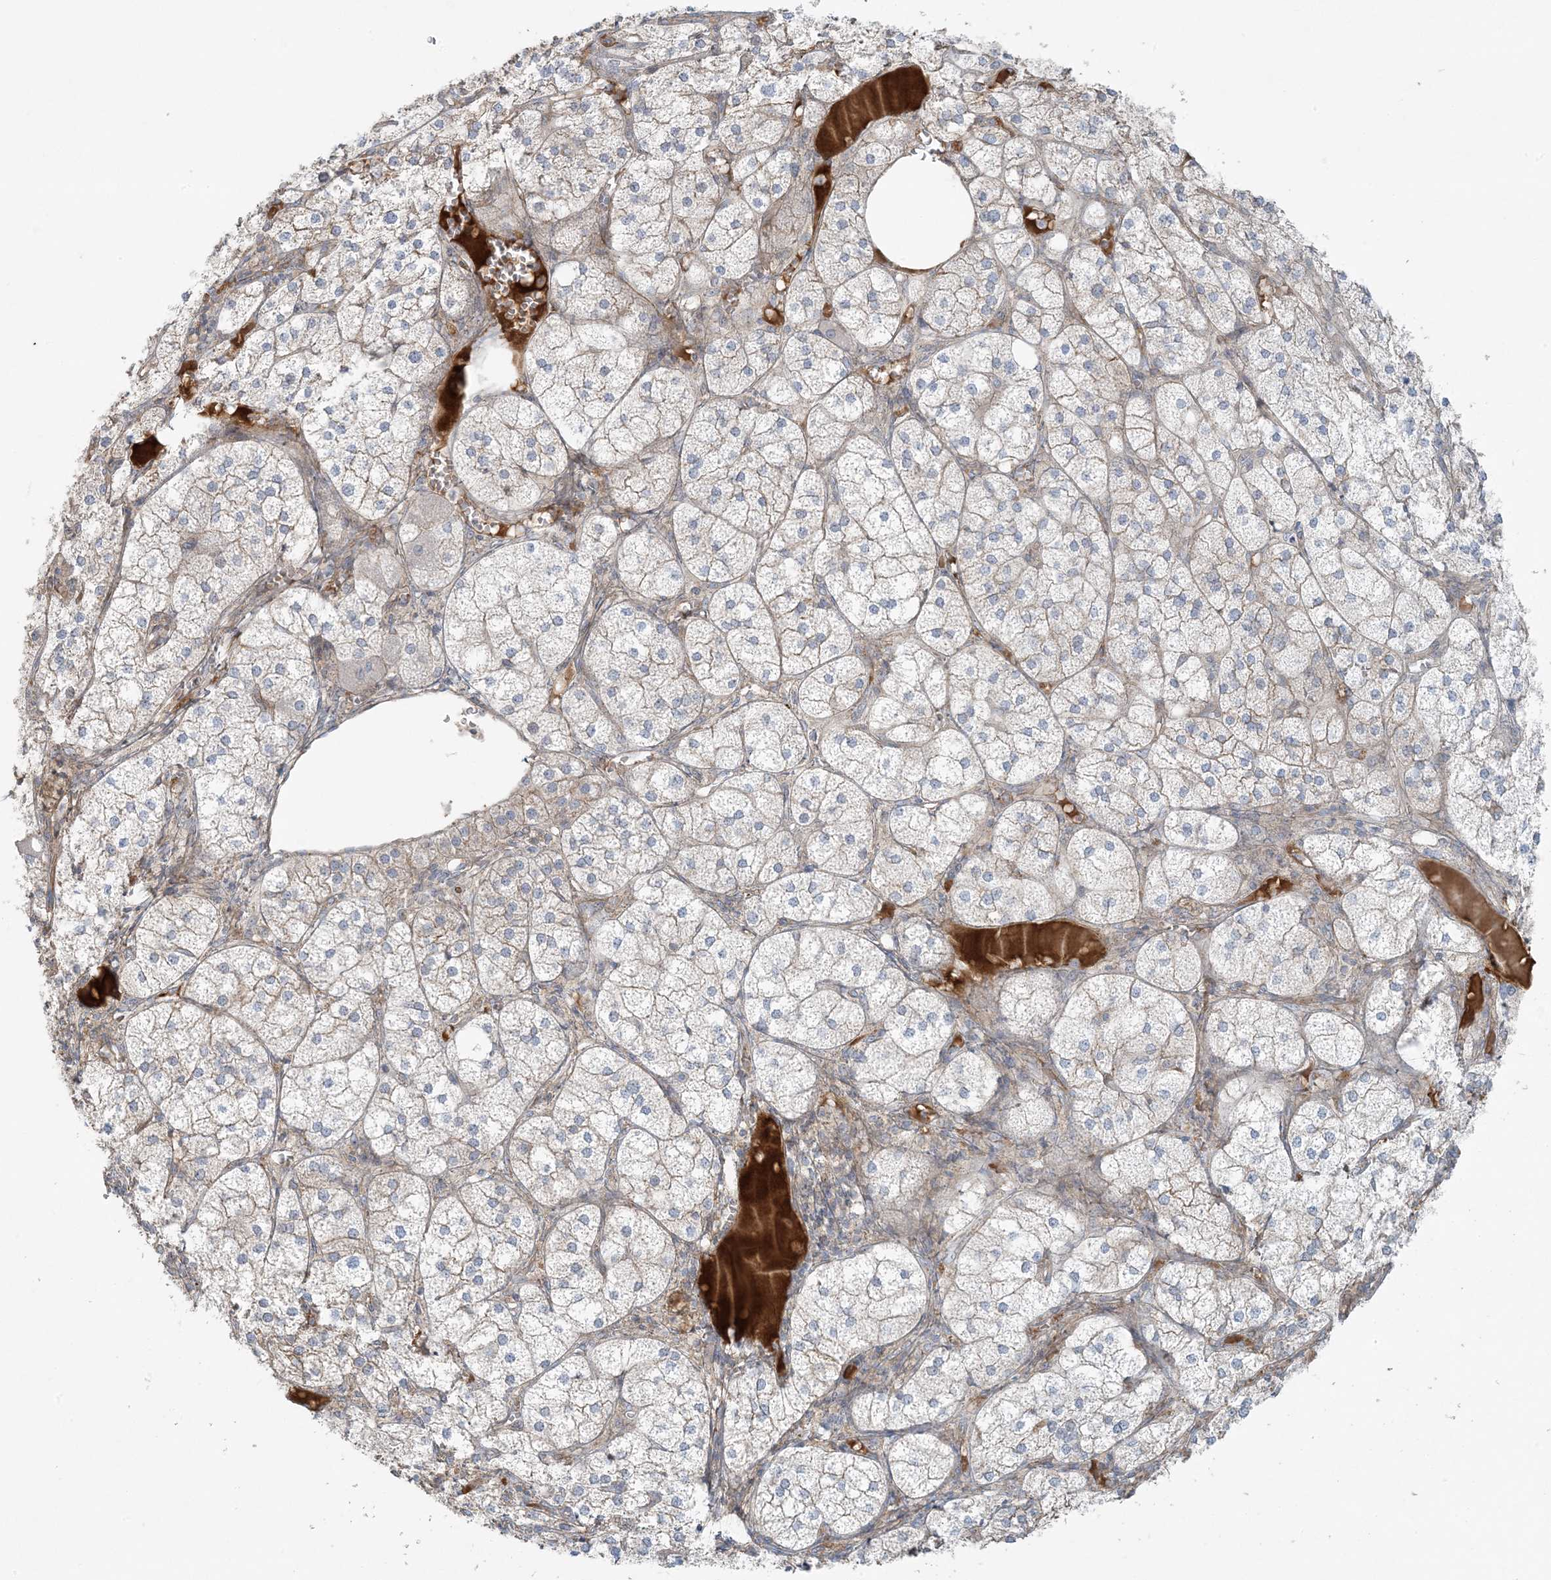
{"staining": {"intensity": "moderate", "quantity": "25%-75%", "location": "cytoplasmic/membranous"}, "tissue": "adrenal gland", "cell_type": "Glandular cells", "image_type": "normal", "snomed": [{"axis": "morphology", "description": "Normal tissue, NOS"}, {"axis": "topography", "description": "Adrenal gland"}], "caption": "Moderate cytoplasmic/membranous protein expression is seen in approximately 25%-75% of glandular cells in adrenal gland. (Stains: DAB in brown, nuclei in blue, Microscopy: brightfield microscopy at high magnification).", "gene": "PIK3R4", "patient": {"sex": "female", "age": 61}}